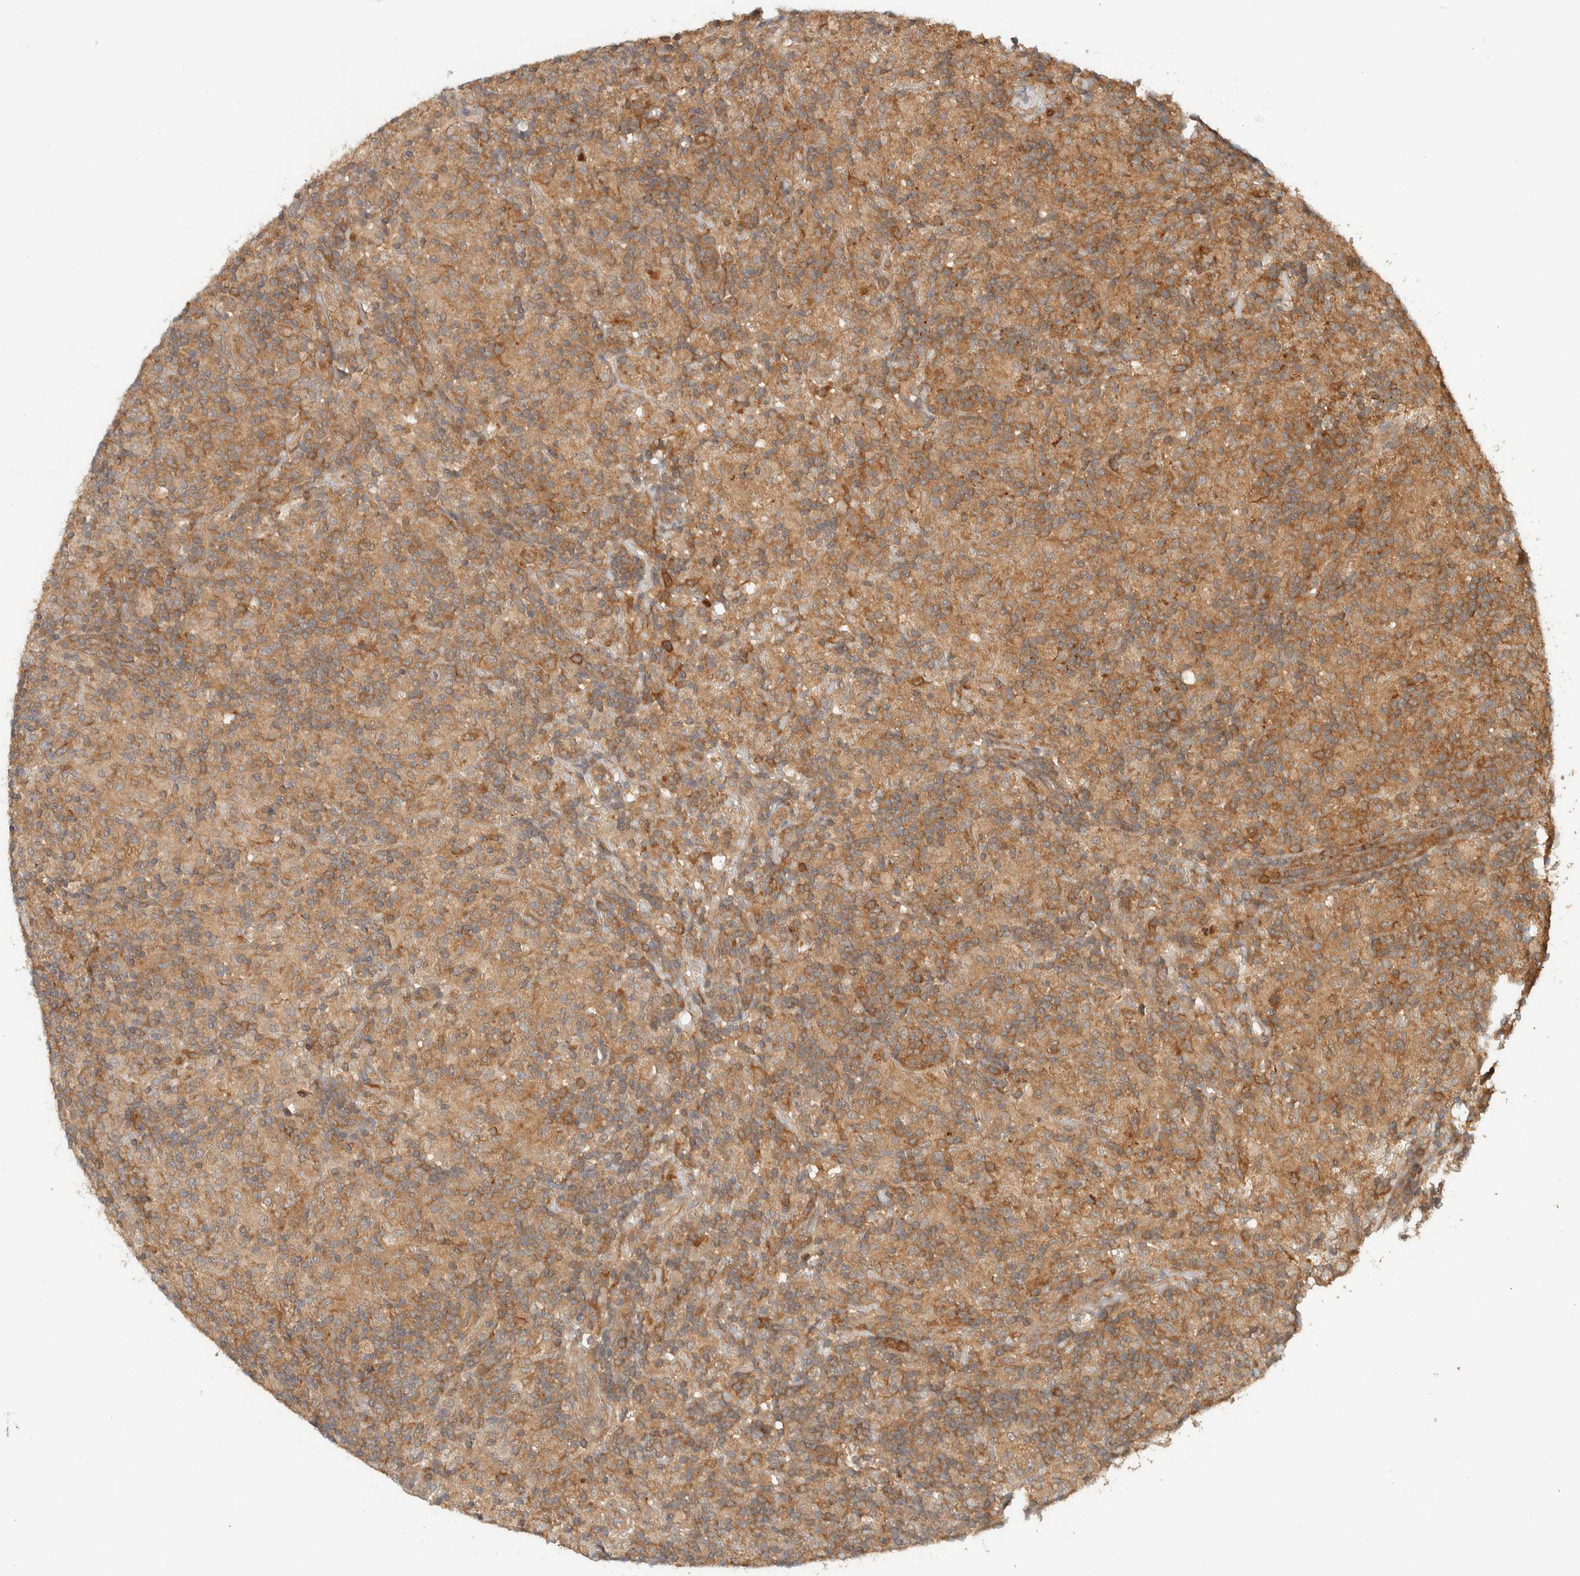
{"staining": {"intensity": "moderate", "quantity": ">75%", "location": "cytoplasmic/membranous"}, "tissue": "lymphoma", "cell_type": "Tumor cells", "image_type": "cancer", "snomed": [{"axis": "morphology", "description": "Hodgkin's disease, NOS"}, {"axis": "topography", "description": "Lymph node"}], "caption": "A medium amount of moderate cytoplasmic/membranous expression is present in approximately >75% of tumor cells in lymphoma tissue.", "gene": "ADSS2", "patient": {"sex": "male", "age": 70}}